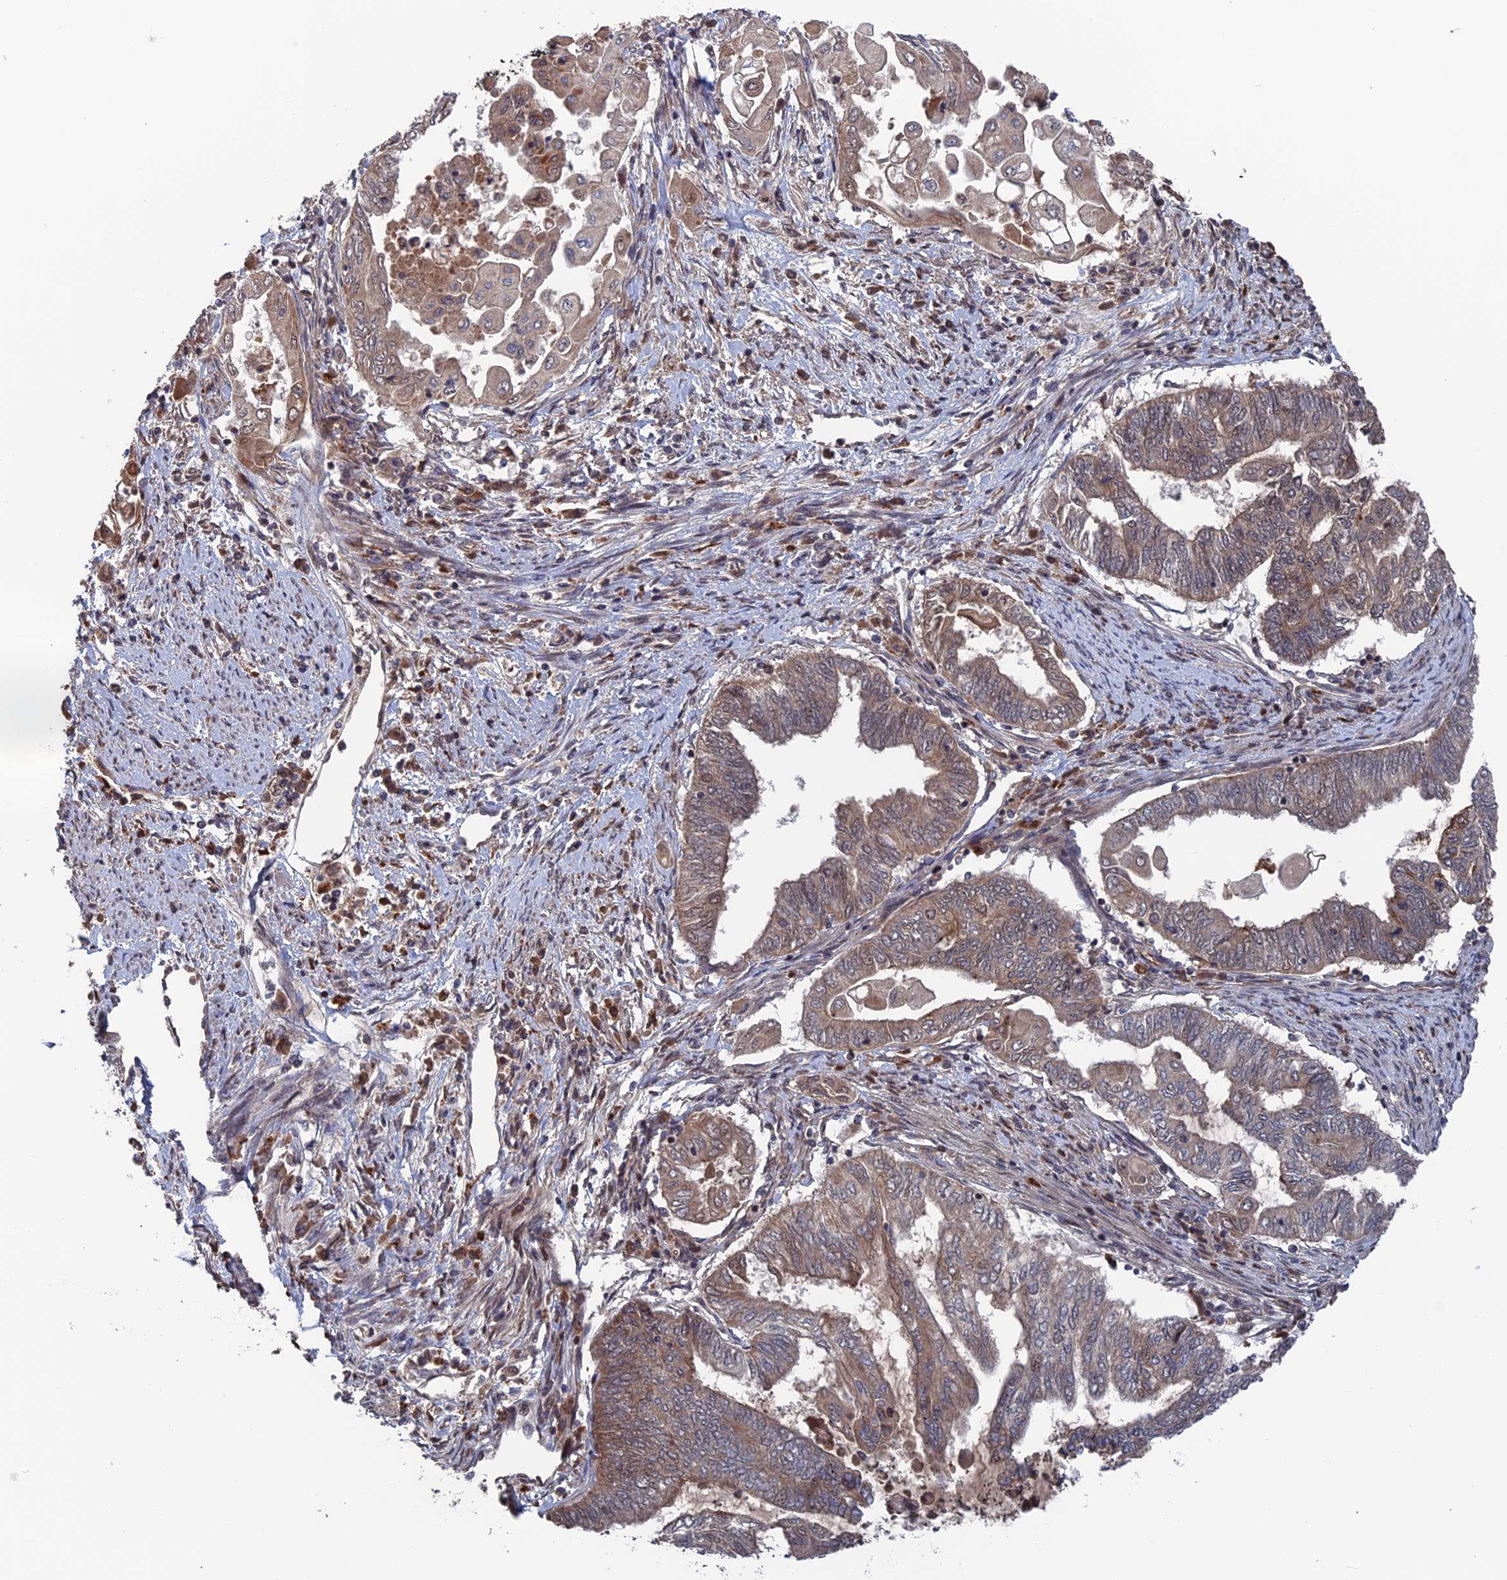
{"staining": {"intensity": "weak", "quantity": ">75%", "location": "cytoplasmic/membranous"}, "tissue": "endometrial cancer", "cell_type": "Tumor cells", "image_type": "cancer", "snomed": [{"axis": "morphology", "description": "Adenocarcinoma, NOS"}, {"axis": "topography", "description": "Uterus"}, {"axis": "topography", "description": "Endometrium"}], "caption": "Endometrial cancer (adenocarcinoma) stained with a brown dye displays weak cytoplasmic/membranous positive staining in approximately >75% of tumor cells.", "gene": "PLA2G15", "patient": {"sex": "female", "age": 70}}